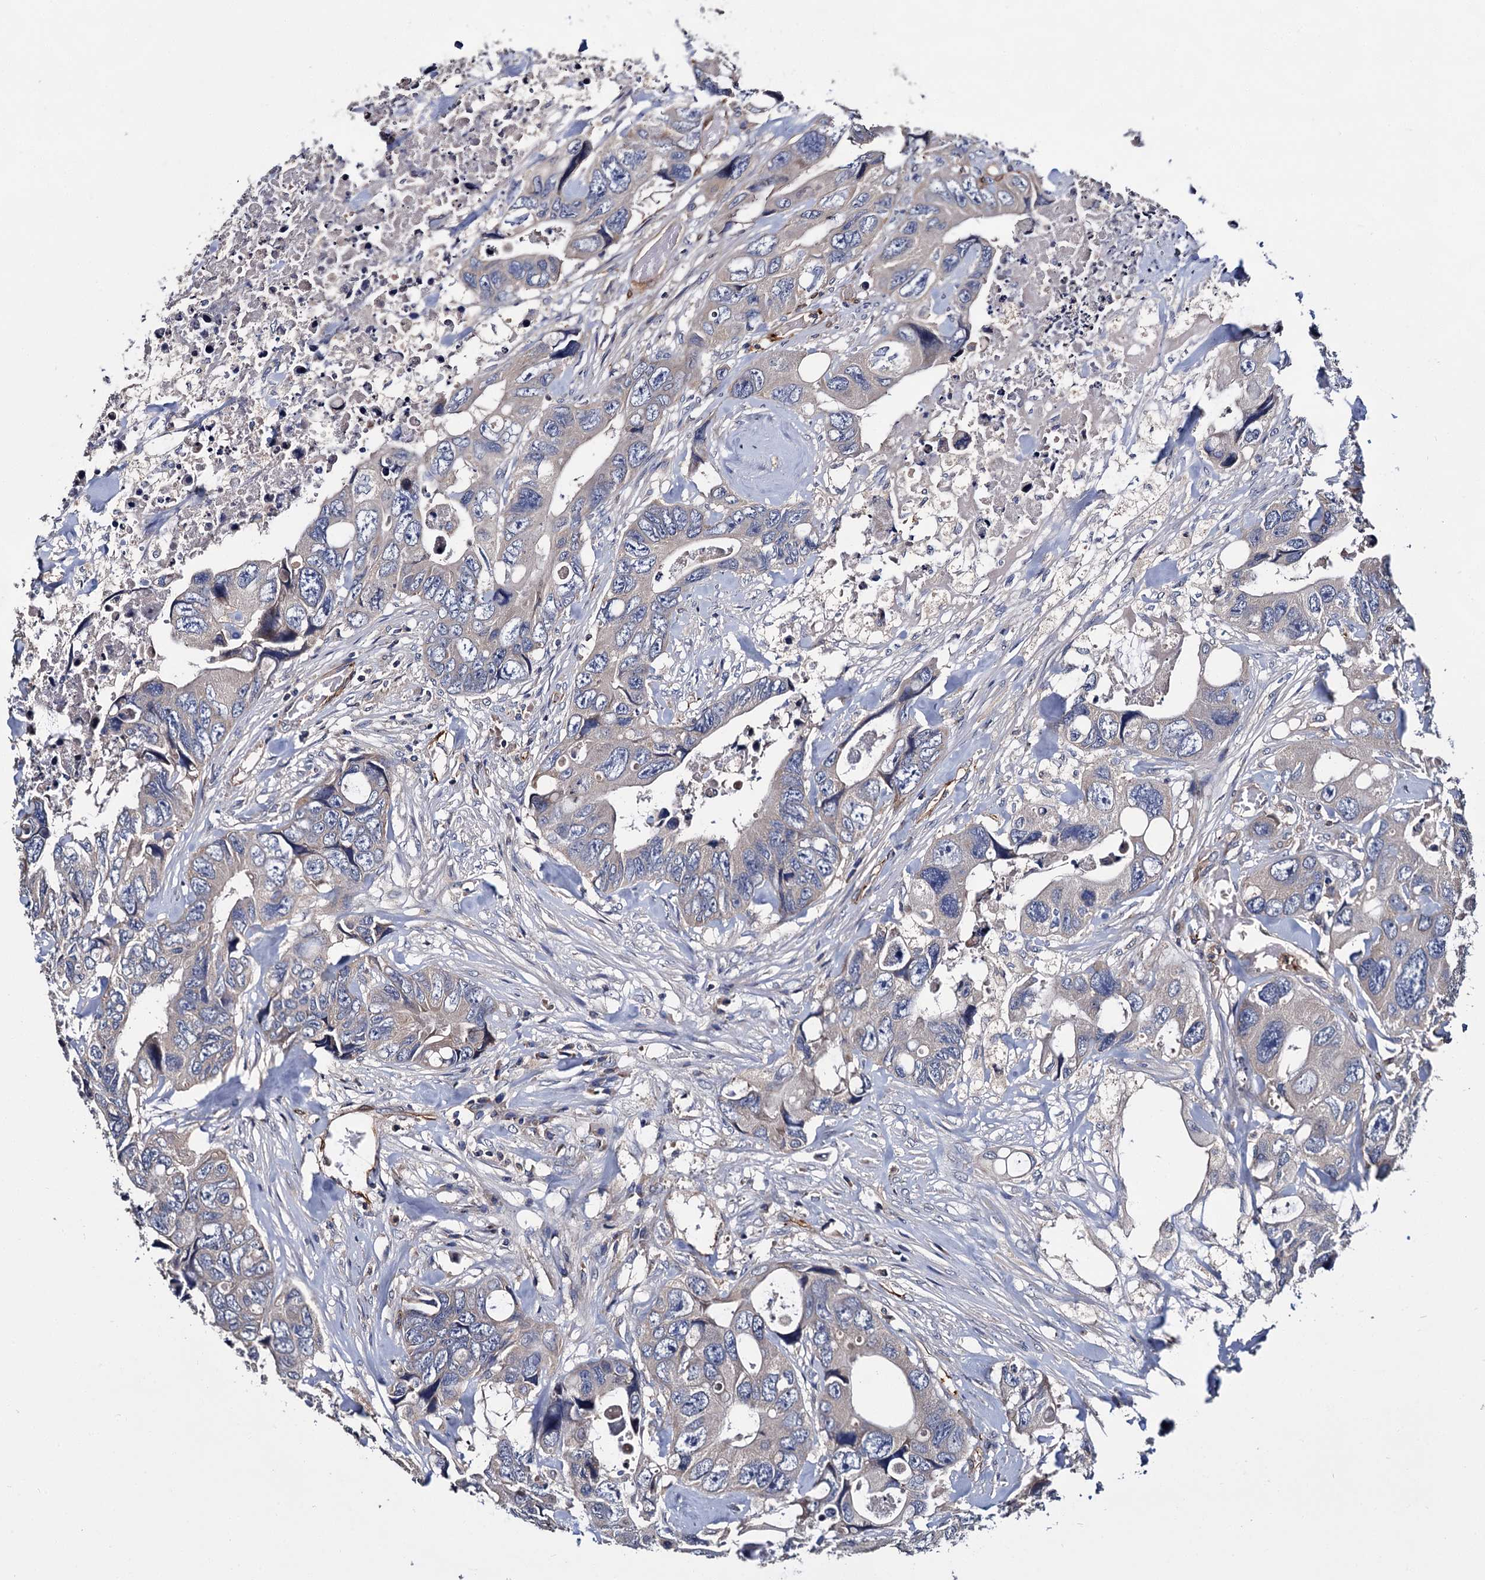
{"staining": {"intensity": "weak", "quantity": "25%-75%", "location": "cytoplasmic/membranous"}, "tissue": "colorectal cancer", "cell_type": "Tumor cells", "image_type": "cancer", "snomed": [{"axis": "morphology", "description": "Adenocarcinoma, NOS"}, {"axis": "topography", "description": "Rectum"}], "caption": "Brown immunohistochemical staining in human adenocarcinoma (colorectal) shows weak cytoplasmic/membranous expression in approximately 25%-75% of tumor cells. (DAB (3,3'-diaminobenzidine) = brown stain, brightfield microscopy at high magnification).", "gene": "CACNA1C", "patient": {"sex": "male", "age": 57}}